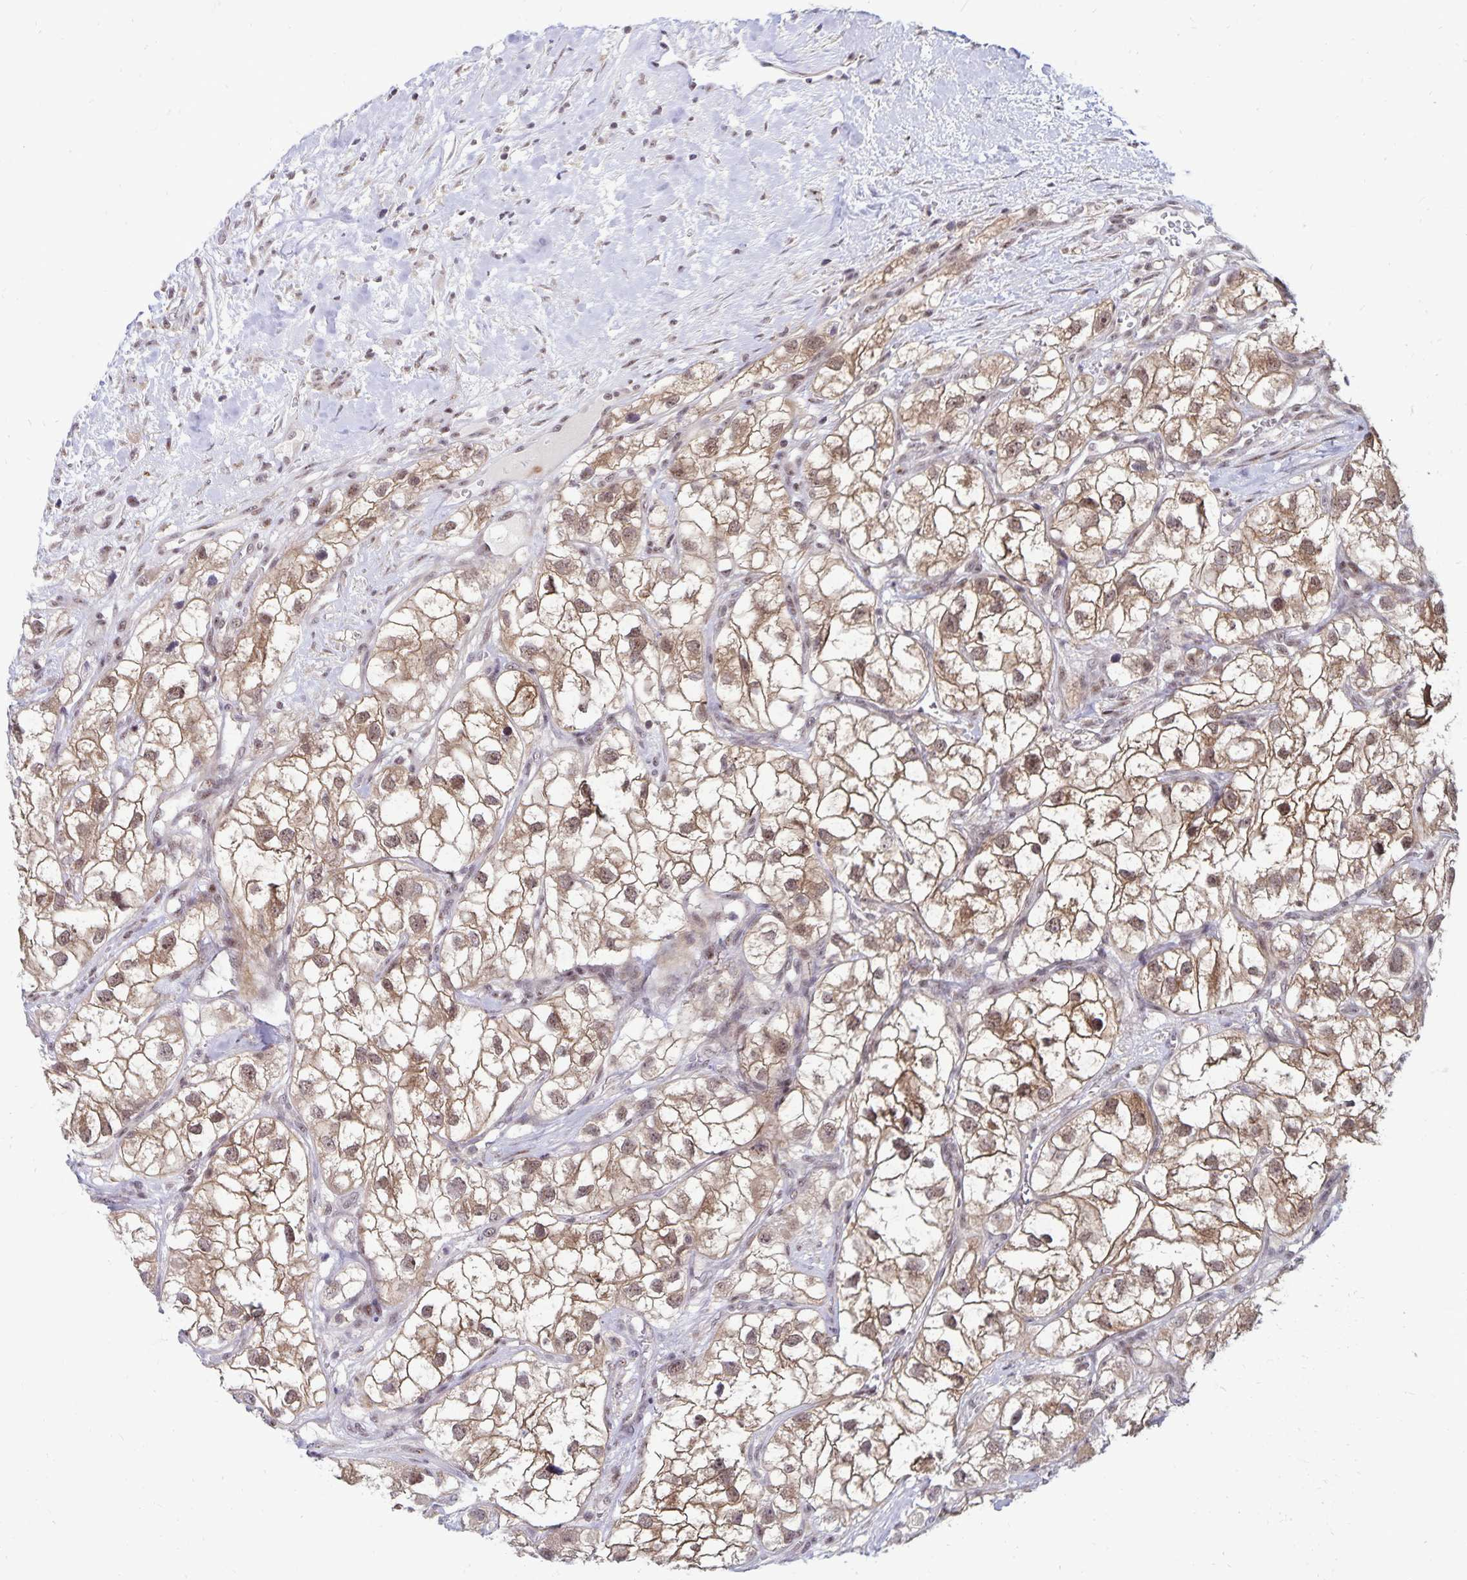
{"staining": {"intensity": "weak", "quantity": ">75%", "location": "cytoplasmic/membranous,nuclear"}, "tissue": "renal cancer", "cell_type": "Tumor cells", "image_type": "cancer", "snomed": [{"axis": "morphology", "description": "Adenocarcinoma, NOS"}, {"axis": "topography", "description": "Kidney"}], "caption": "Immunohistochemistry (IHC) (DAB (3,3'-diaminobenzidine)) staining of human renal adenocarcinoma displays weak cytoplasmic/membranous and nuclear protein expression in approximately >75% of tumor cells. The protein is shown in brown color, while the nuclei are stained blue.", "gene": "EXOC6B", "patient": {"sex": "male", "age": 59}}